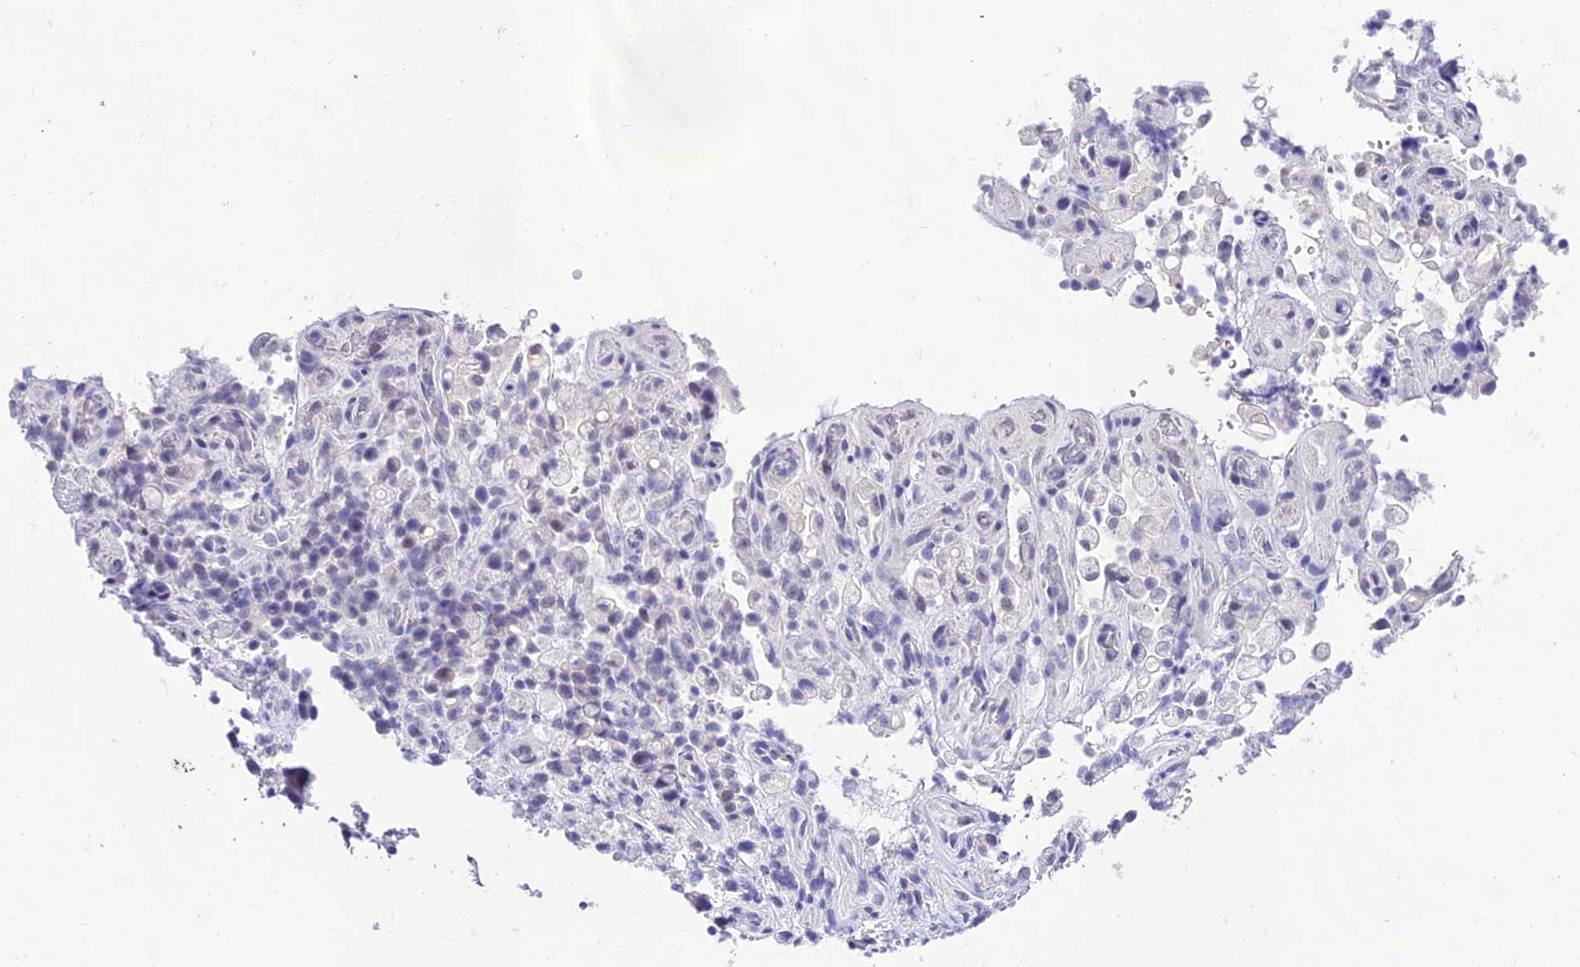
{"staining": {"intensity": "negative", "quantity": "none", "location": "none"}, "tissue": "stomach cancer", "cell_type": "Tumor cells", "image_type": "cancer", "snomed": [{"axis": "morphology", "description": "Adenocarcinoma, NOS"}, {"axis": "topography", "description": "Stomach"}], "caption": "There is no significant expression in tumor cells of adenocarcinoma (stomach).", "gene": "NLRP6", "patient": {"sex": "female", "age": 60}}